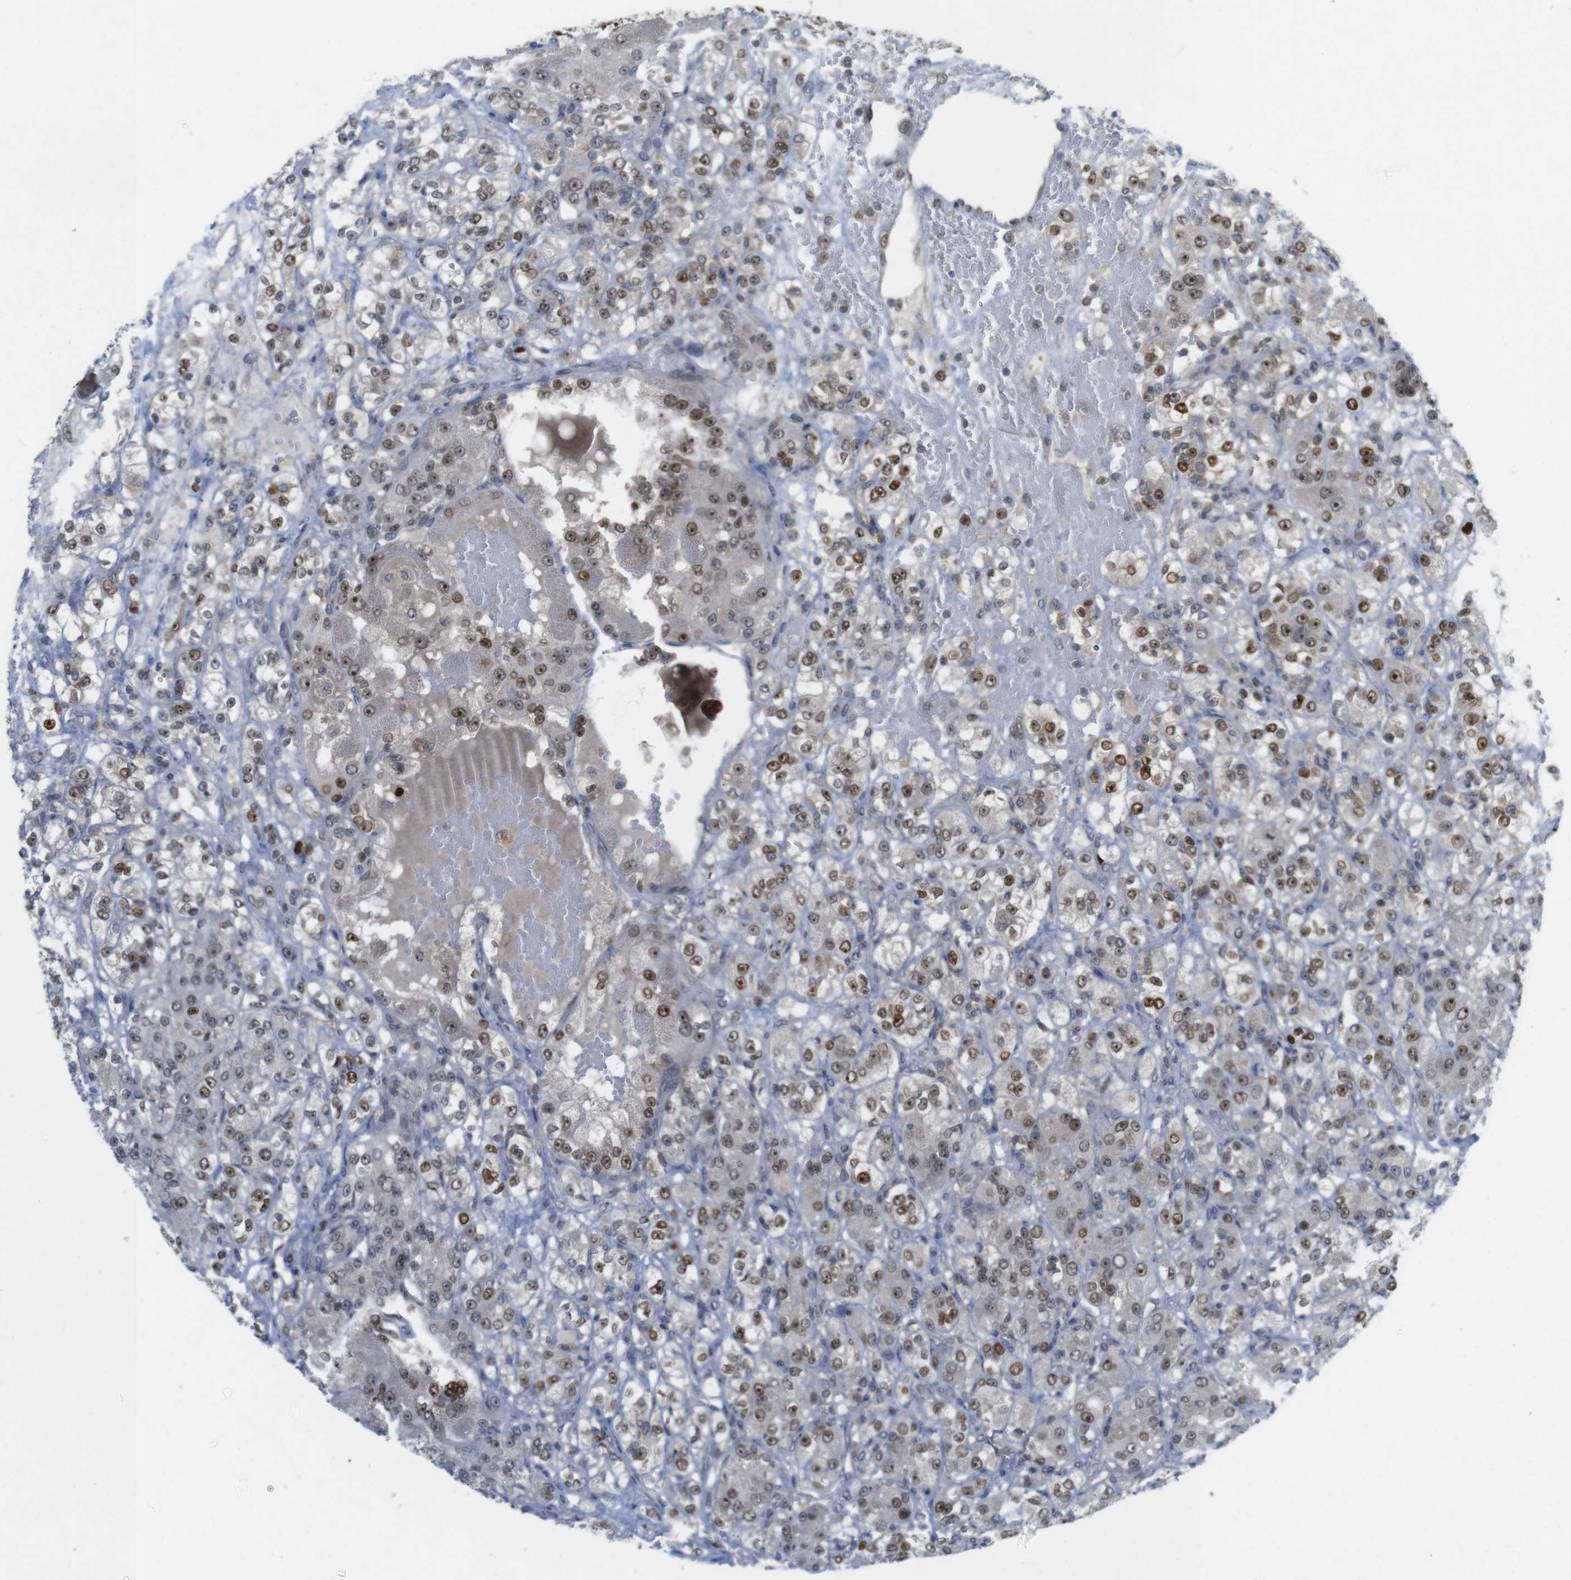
{"staining": {"intensity": "moderate", "quantity": ">75%", "location": "nuclear"}, "tissue": "renal cancer", "cell_type": "Tumor cells", "image_type": "cancer", "snomed": [{"axis": "morphology", "description": "Normal tissue, NOS"}, {"axis": "morphology", "description": "Adenocarcinoma, NOS"}, {"axis": "topography", "description": "Kidney"}], "caption": "This micrograph shows renal cancer stained with IHC to label a protein in brown. The nuclear of tumor cells show moderate positivity for the protein. Nuclei are counter-stained blue.", "gene": "RCC1", "patient": {"sex": "male", "age": 61}}